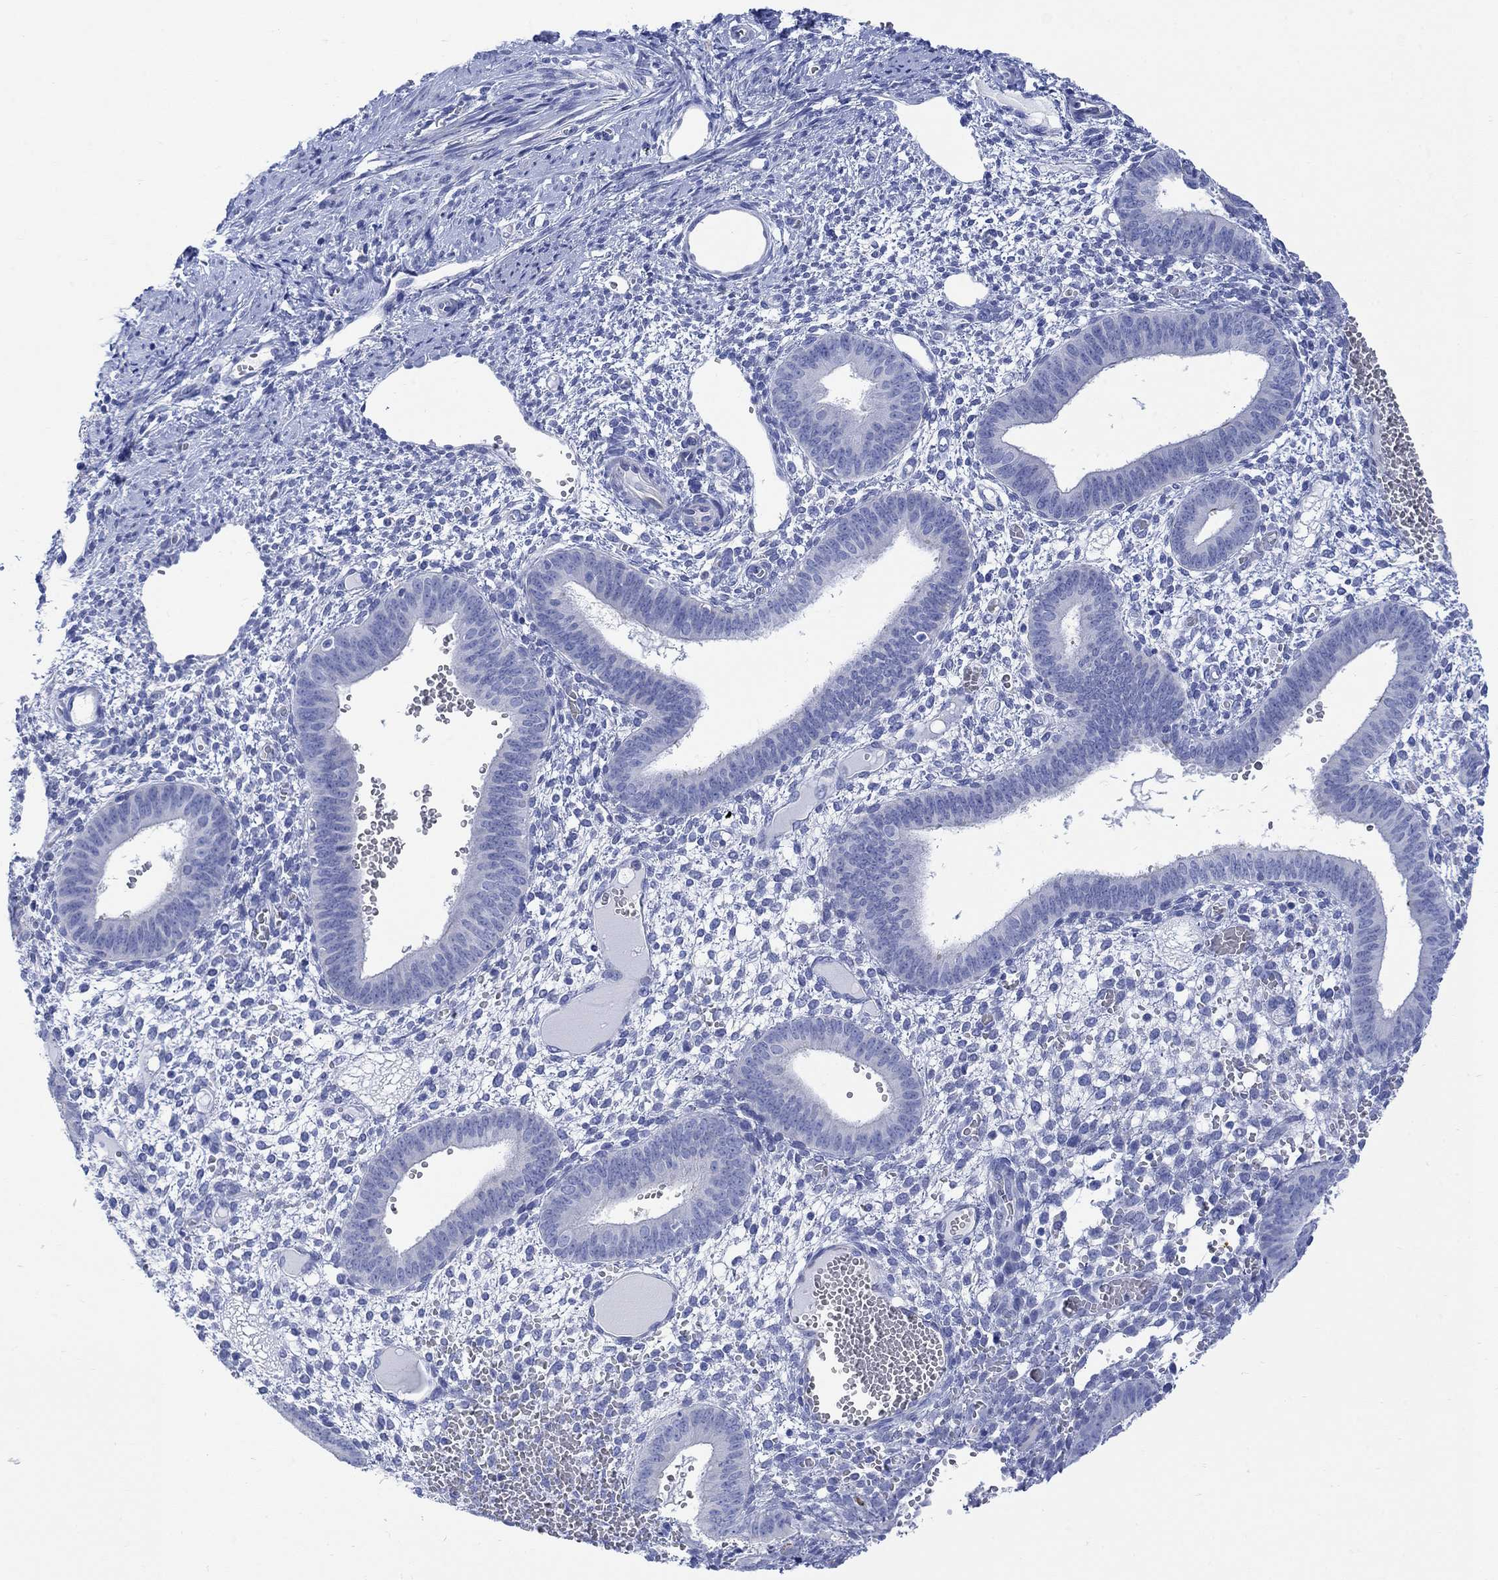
{"staining": {"intensity": "negative", "quantity": "none", "location": "none"}, "tissue": "endometrium", "cell_type": "Cells in endometrial stroma", "image_type": "normal", "snomed": [{"axis": "morphology", "description": "Normal tissue, NOS"}, {"axis": "topography", "description": "Endometrium"}], "caption": "Immunohistochemistry image of unremarkable endometrium: endometrium stained with DAB (3,3'-diaminobenzidine) reveals no significant protein expression in cells in endometrial stroma.", "gene": "MYL1", "patient": {"sex": "female", "age": 42}}